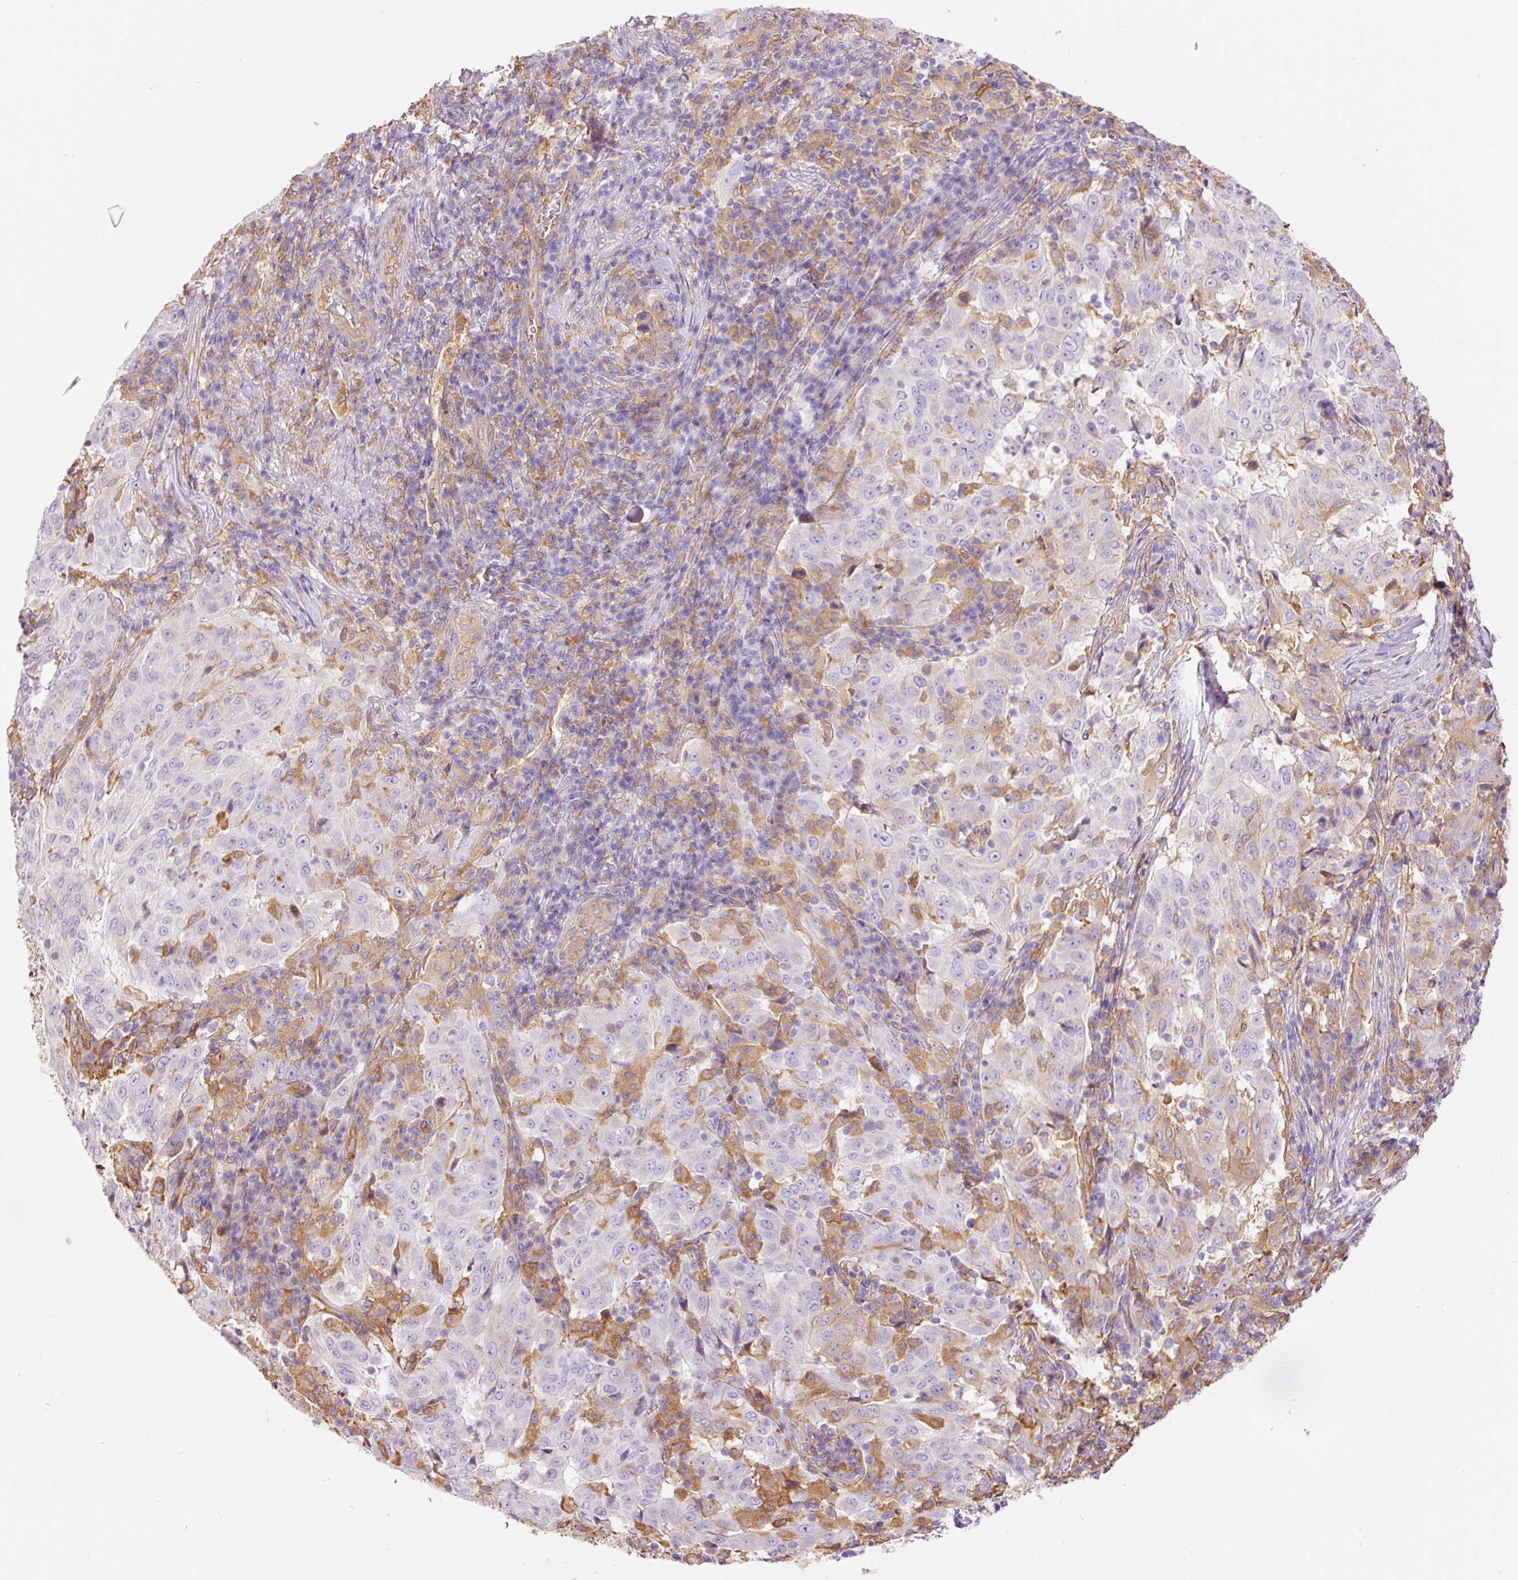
{"staining": {"intensity": "negative", "quantity": "none", "location": "none"}, "tissue": "pancreatic cancer", "cell_type": "Tumor cells", "image_type": "cancer", "snomed": [{"axis": "morphology", "description": "Adenocarcinoma, NOS"}, {"axis": "topography", "description": "Pancreas"}], "caption": "This is an immunohistochemistry (IHC) micrograph of human pancreatic adenocarcinoma. There is no positivity in tumor cells.", "gene": "IL10RB", "patient": {"sex": "male", "age": 63}}